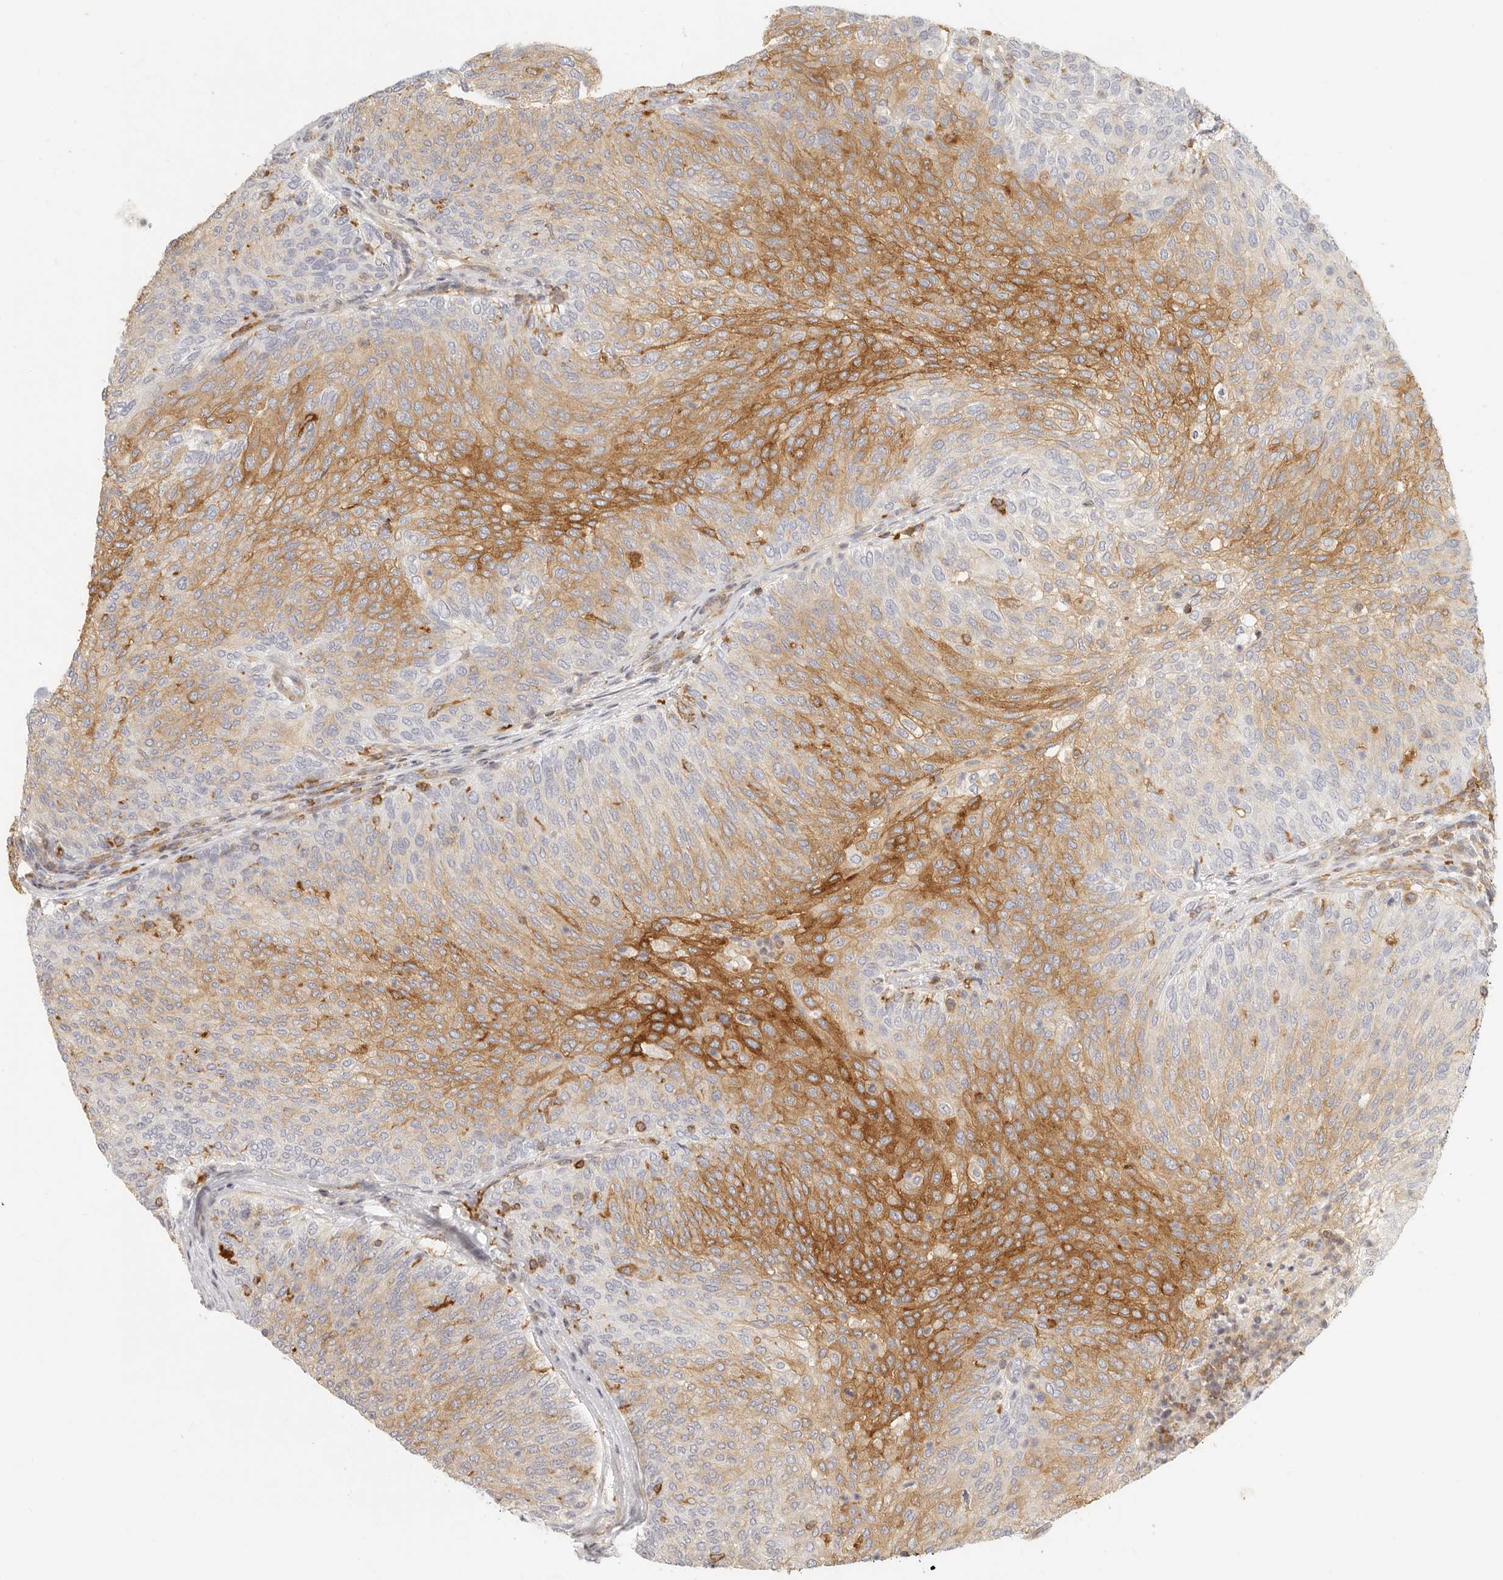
{"staining": {"intensity": "moderate", "quantity": "25%-75%", "location": "cytoplasmic/membranous"}, "tissue": "urothelial cancer", "cell_type": "Tumor cells", "image_type": "cancer", "snomed": [{"axis": "morphology", "description": "Urothelial carcinoma, Low grade"}, {"axis": "topography", "description": "Urinary bladder"}], "caption": "Immunohistochemical staining of low-grade urothelial carcinoma demonstrates medium levels of moderate cytoplasmic/membranous protein expression in approximately 25%-75% of tumor cells.", "gene": "NIBAN1", "patient": {"sex": "female", "age": 79}}